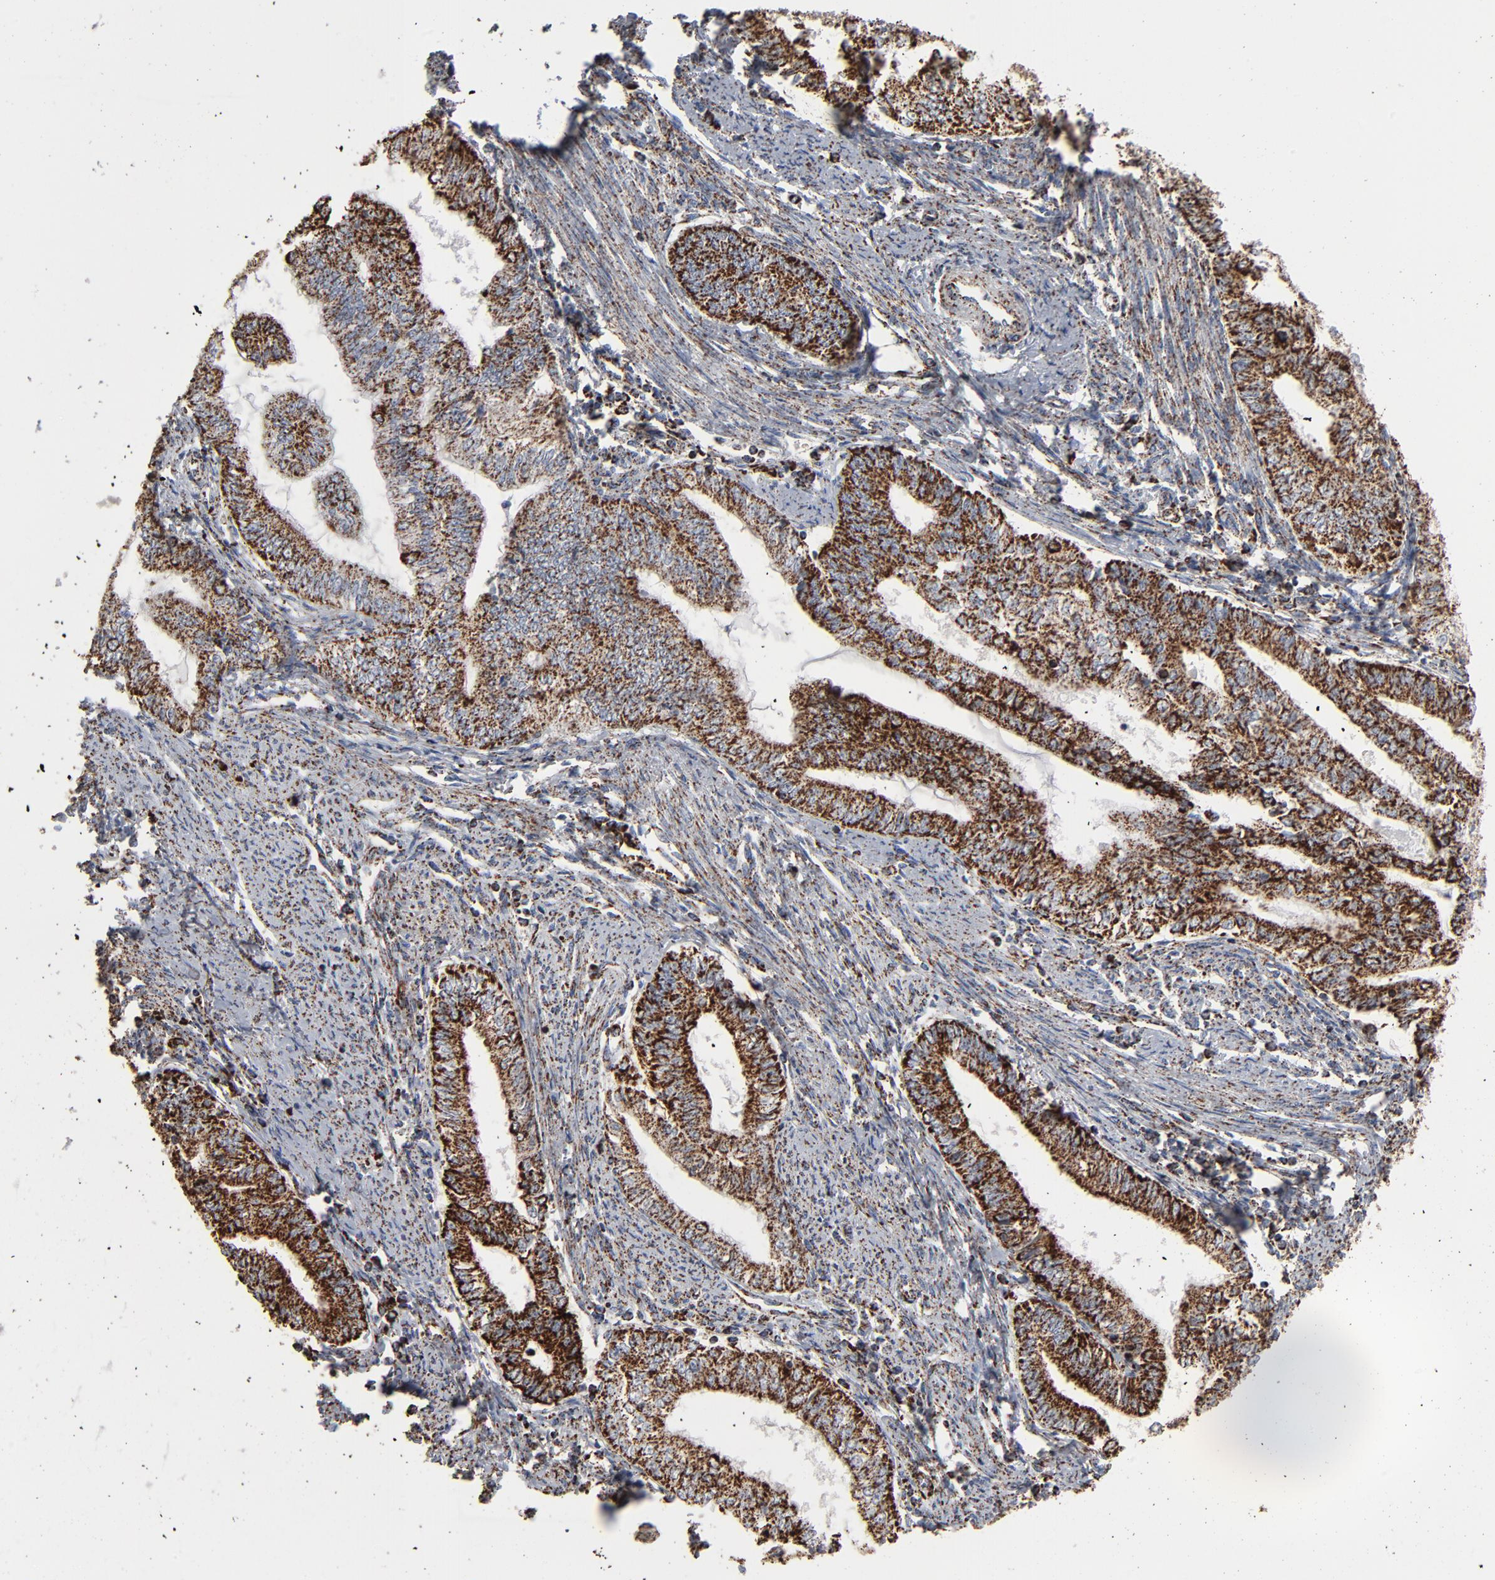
{"staining": {"intensity": "strong", "quantity": ">75%", "location": "cytoplasmic/membranous"}, "tissue": "endometrial cancer", "cell_type": "Tumor cells", "image_type": "cancer", "snomed": [{"axis": "morphology", "description": "Adenocarcinoma, NOS"}, {"axis": "topography", "description": "Endometrium"}], "caption": "Immunohistochemistry (IHC) of human adenocarcinoma (endometrial) shows high levels of strong cytoplasmic/membranous staining in approximately >75% of tumor cells.", "gene": "UQCRC1", "patient": {"sex": "female", "age": 66}}